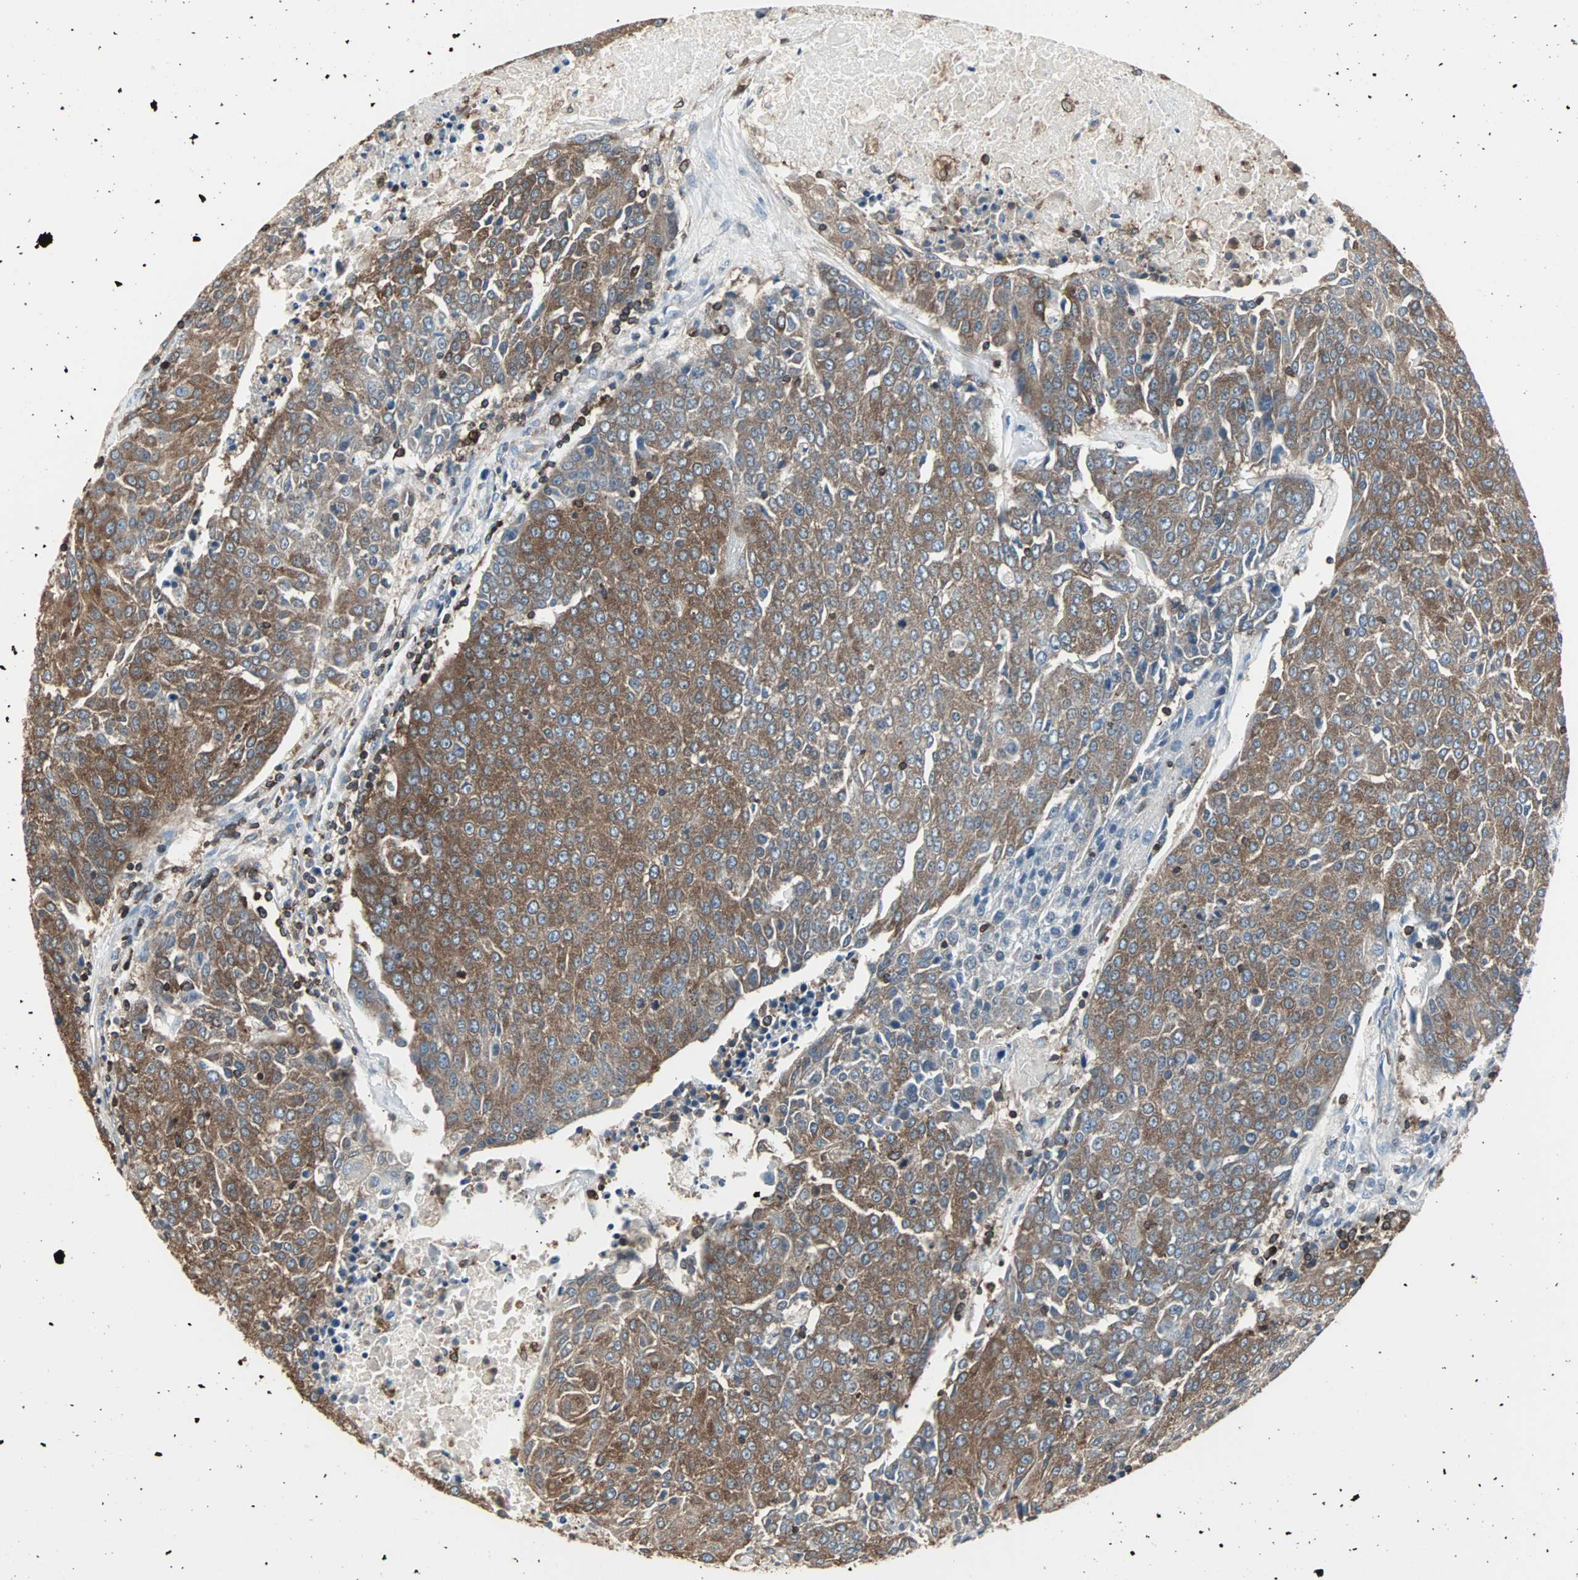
{"staining": {"intensity": "moderate", "quantity": ">75%", "location": "cytoplasmic/membranous"}, "tissue": "urothelial cancer", "cell_type": "Tumor cells", "image_type": "cancer", "snomed": [{"axis": "morphology", "description": "Urothelial carcinoma, High grade"}, {"axis": "topography", "description": "Urinary bladder"}], "caption": "Urothelial cancer was stained to show a protein in brown. There is medium levels of moderate cytoplasmic/membranous staining in about >75% of tumor cells. (Brightfield microscopy of DAB IHC at high magnification).", "gene": "LRRFIP1", "patient": {"sex": "female", "age": 85}}